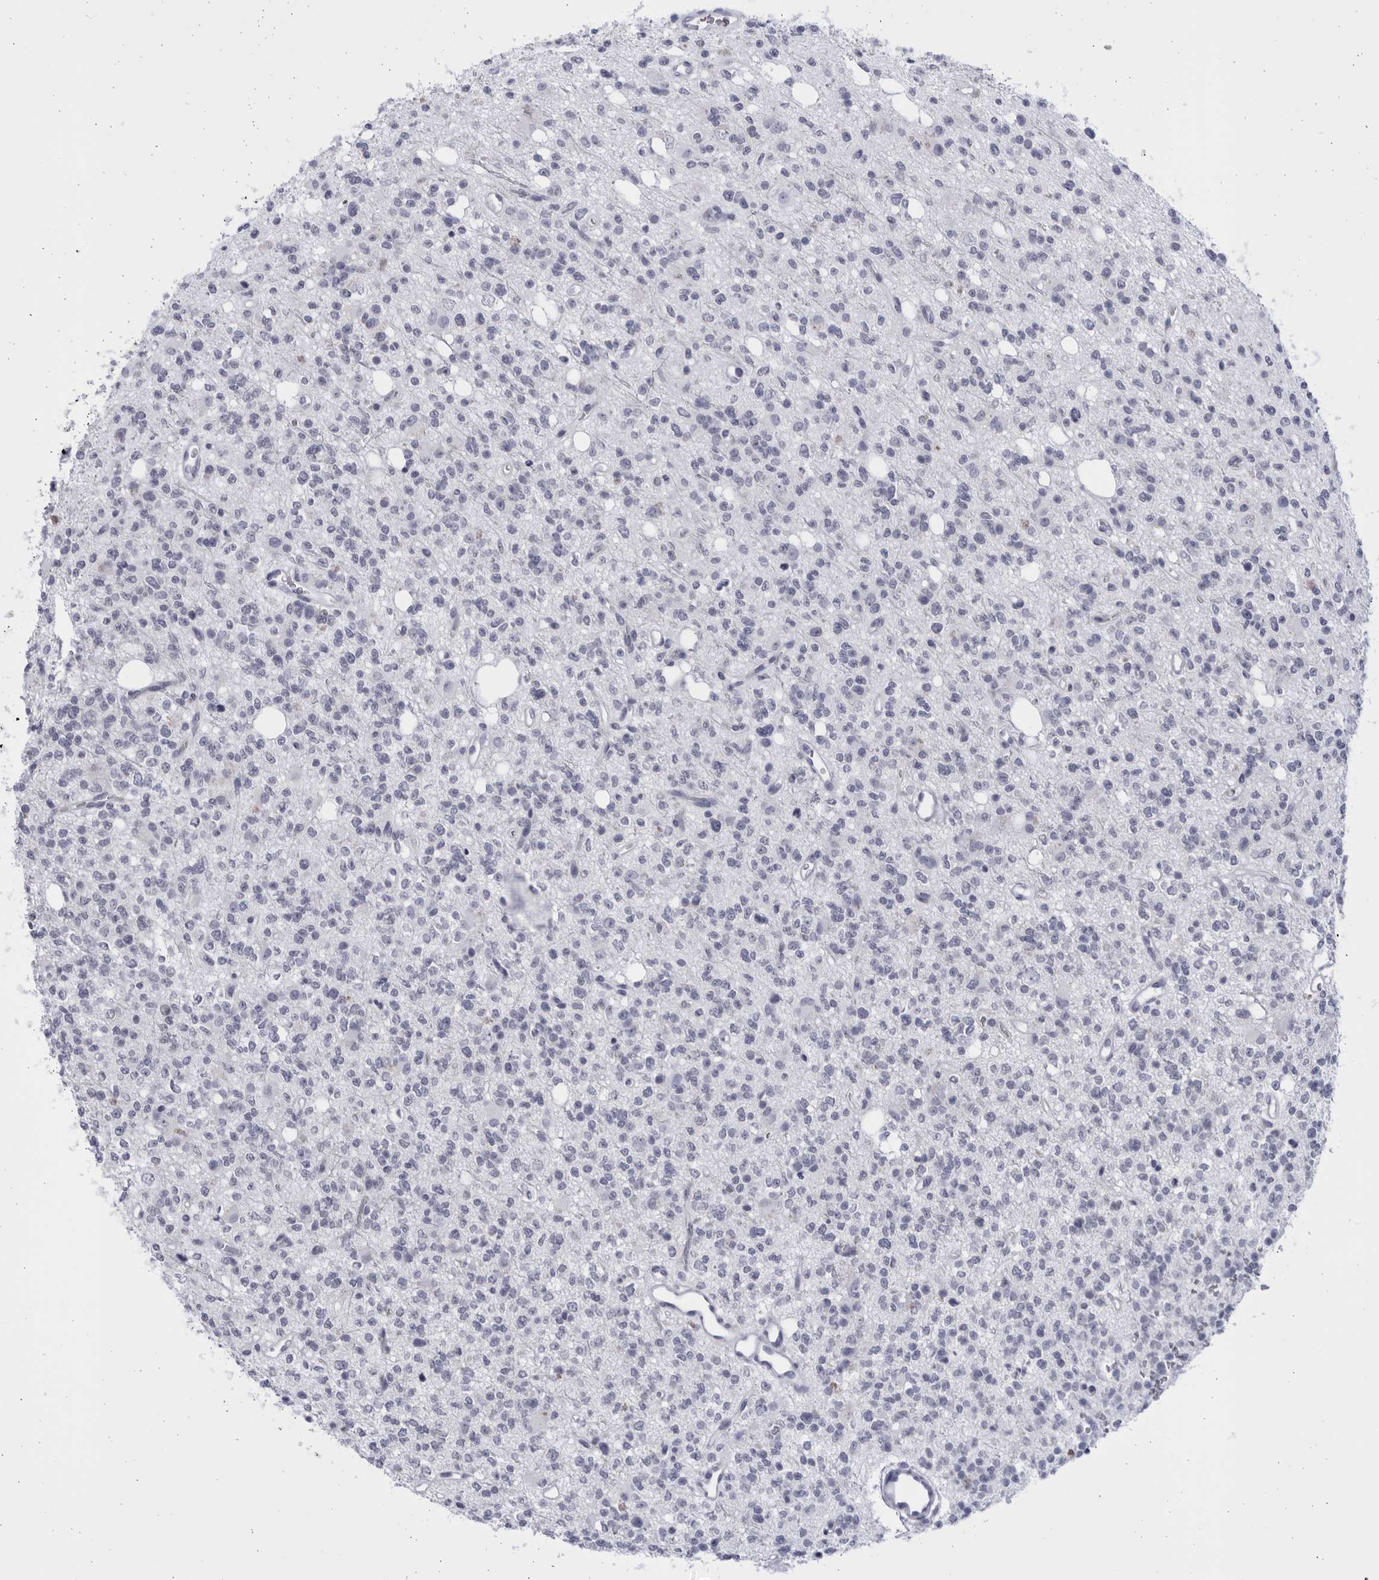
{"staining": {"intensity": "negative", "quantity": "none", "location": "none"}, "tissue": "glioma", "cell_type": "Tumor cells", "image_type": "cancer", "snomed": [{"axis": "morphology", "description": "Glioma, malignant, High grade"}, {"axis": "topography", "description": "Brain"}], "caption": "Immunohistochemistry (IHC) image of neoplastic tissue: glioma stained with DAB (3,3'-diaminobenzidine) reveals no significant protein expression in tumor cells.", "gene": "CCDC181", "patient": {"sex": "female", "age": 62}}